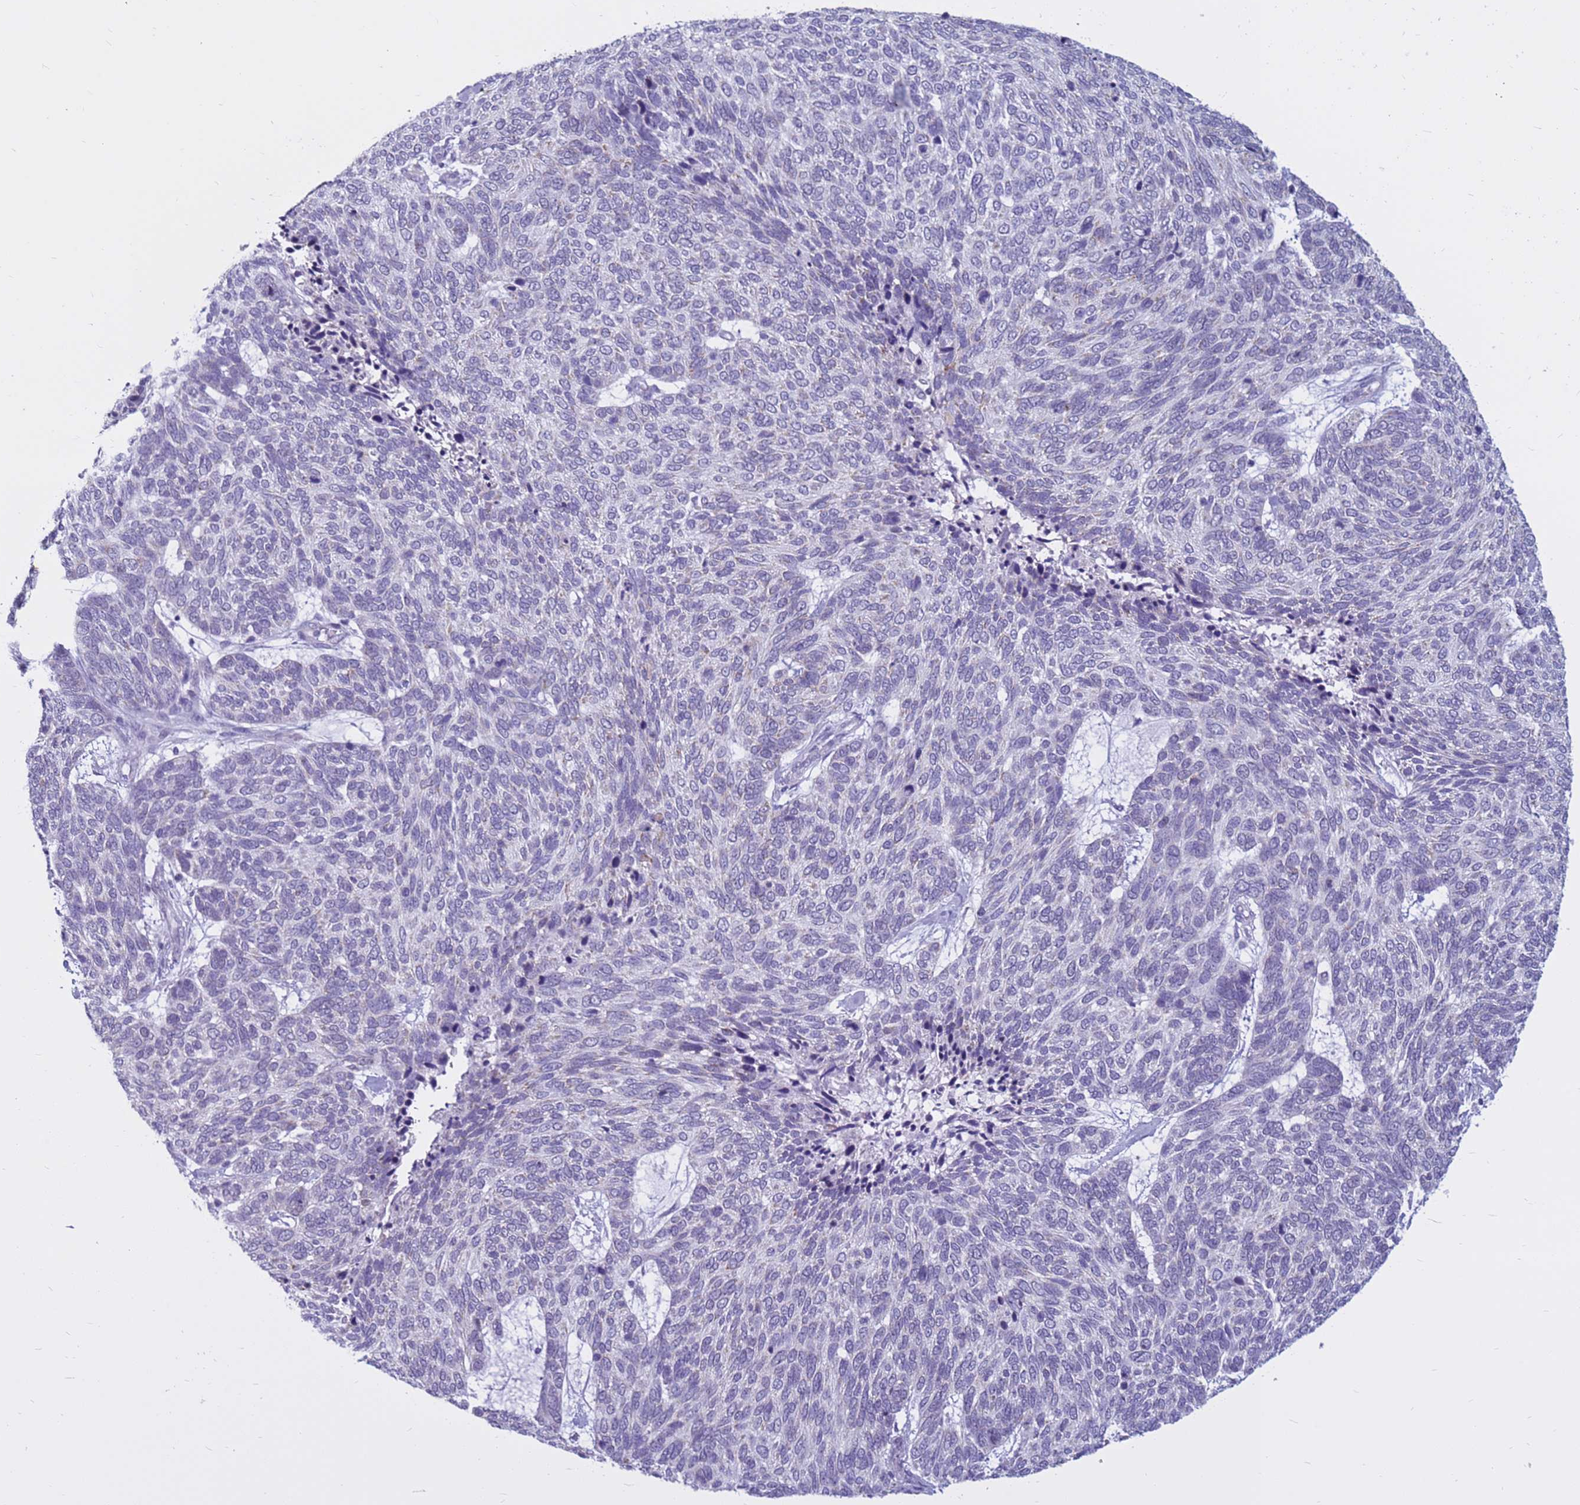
{"staining": {"intensity": "negative", "quantity": "none", "location": "none"}, "tissue": "skin cancer", "cell_type": "Tumor cells", "image_type": "cancer", "snomed": [{"axis": "morphology", "description": "Basal cell carcinoma"}, {"axis": "topography", "description": "Skin"}], "caption": "A high-resolution photomicrograph shows immunohistochemistry (IHC) staining of basal cell carcinoma (skin), which demonstrates no significant staining in tumor cells.", "gene": "CDK2AP2", "patient": {"sex": "female", "age": 65}}